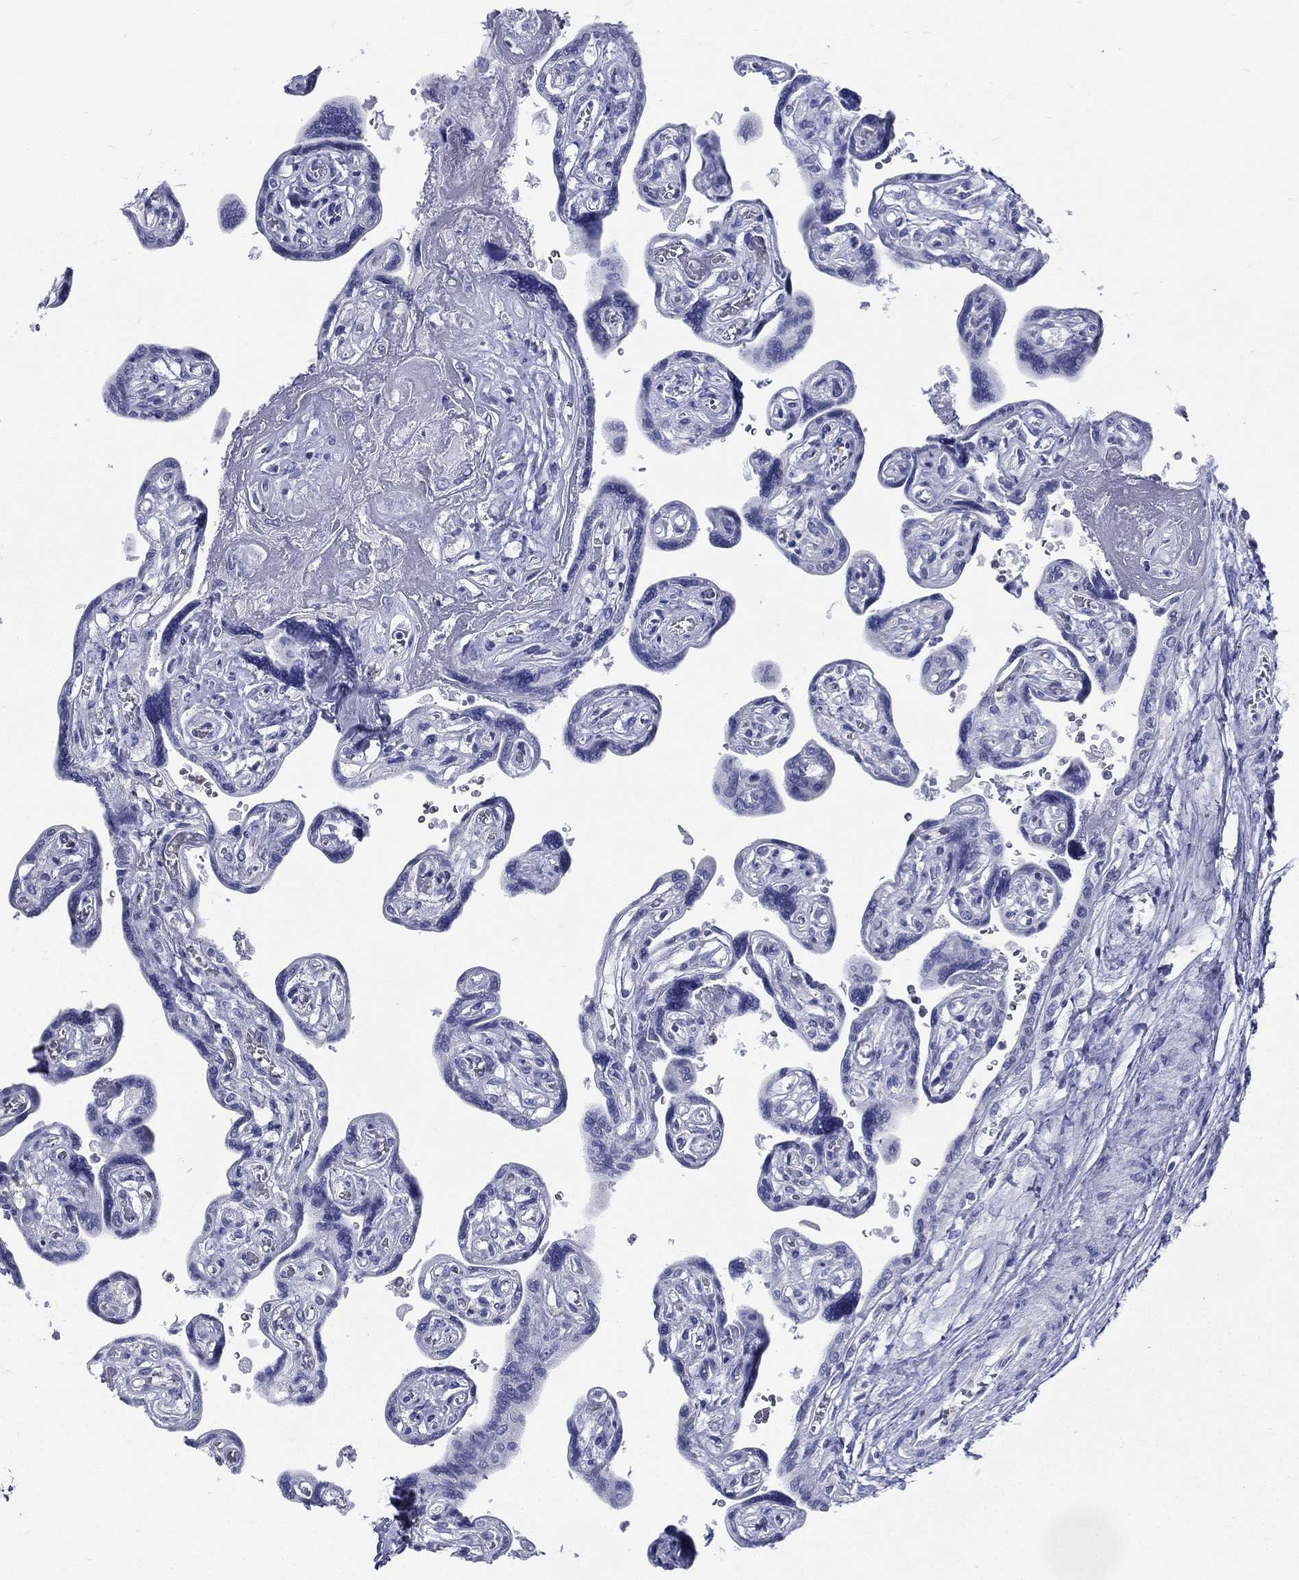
{"staining": {"intensity": "negative", "quantity": "none", "location": "none"}, "tissue": "placenta", "cell_type": "Decidual cells", "image_type": "normal", "snomed": [{"axis": "morphology", "description": "Normal tissue, NOS"}, {"axis": "topography", "description": "Placenta"}], "caption": "Photomicrograph shows no protein staining in decidual cells of benign placenta. (DAB immunohistochemistry (IHC) visualized using brightfield microscopy, high magnification).", "gene": "DEFB121", "patient": {"sex": "female", "age": 32}}